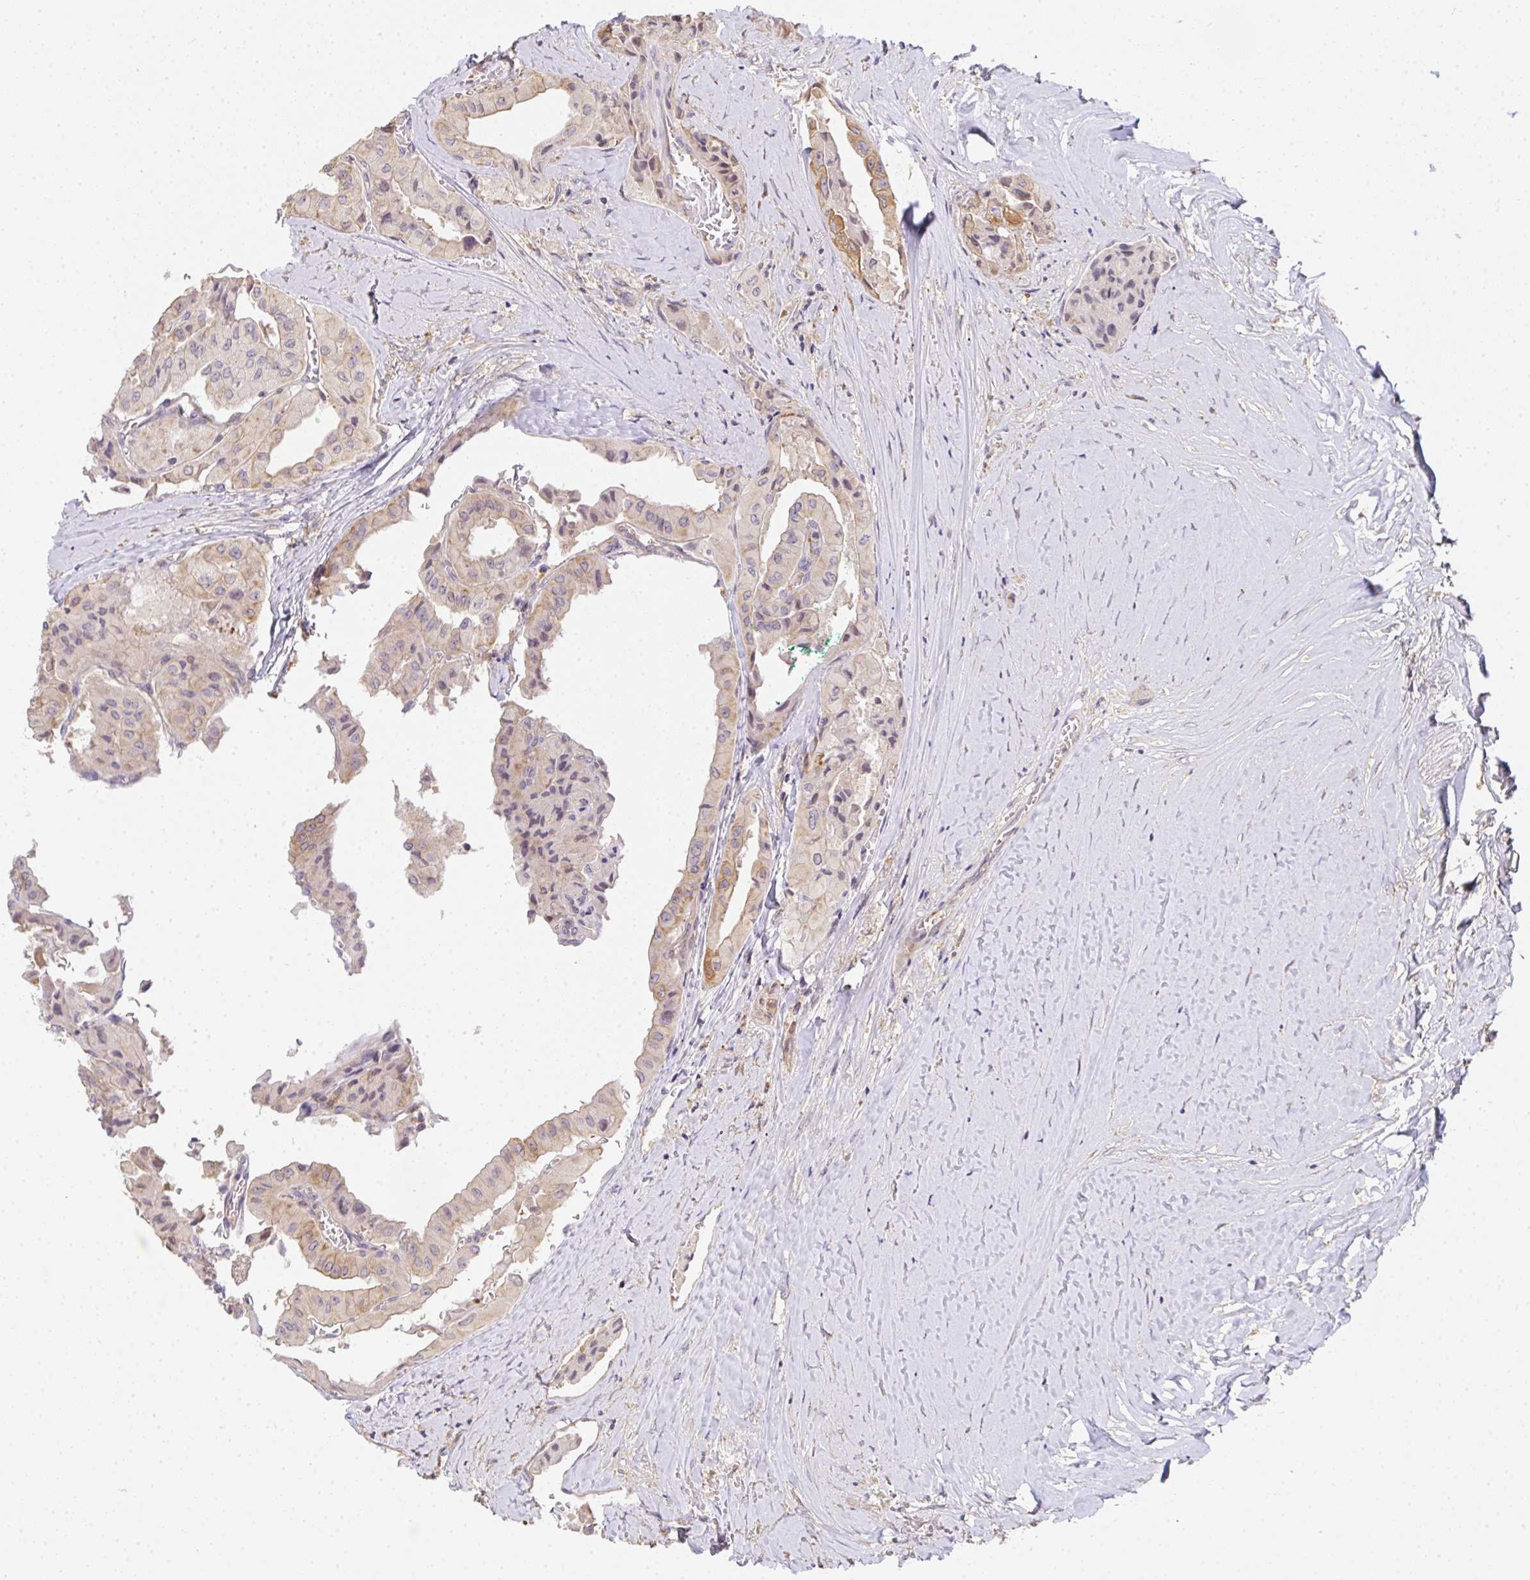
{"staining": {"intensity": "moderate", "quantity": "<25%", "location": "cytoplasmic/membranous"}, "tissue": "thyroid cancer", "cell_type": "Tumor cells", "image_type": "cancer", "snomed": [{"axis": "morphology", "description": "Normal tissue, NOS"}, {"axis": "morphology", "description": "Papillary adenocarcinoma, NOS"}, {"axis": "topography", "description": "Thyroid gland"}], "caption": "Protein analysis of thyroid cancer tissue shows moderate cytoplasmic/membranous expression in about <25% of tumor cells. (brown staining indicates protein expression, while blue staining denotes nuclei).", "gene": "EEF1AKMT1", "patient": {"sex": "female", "age": 59}}